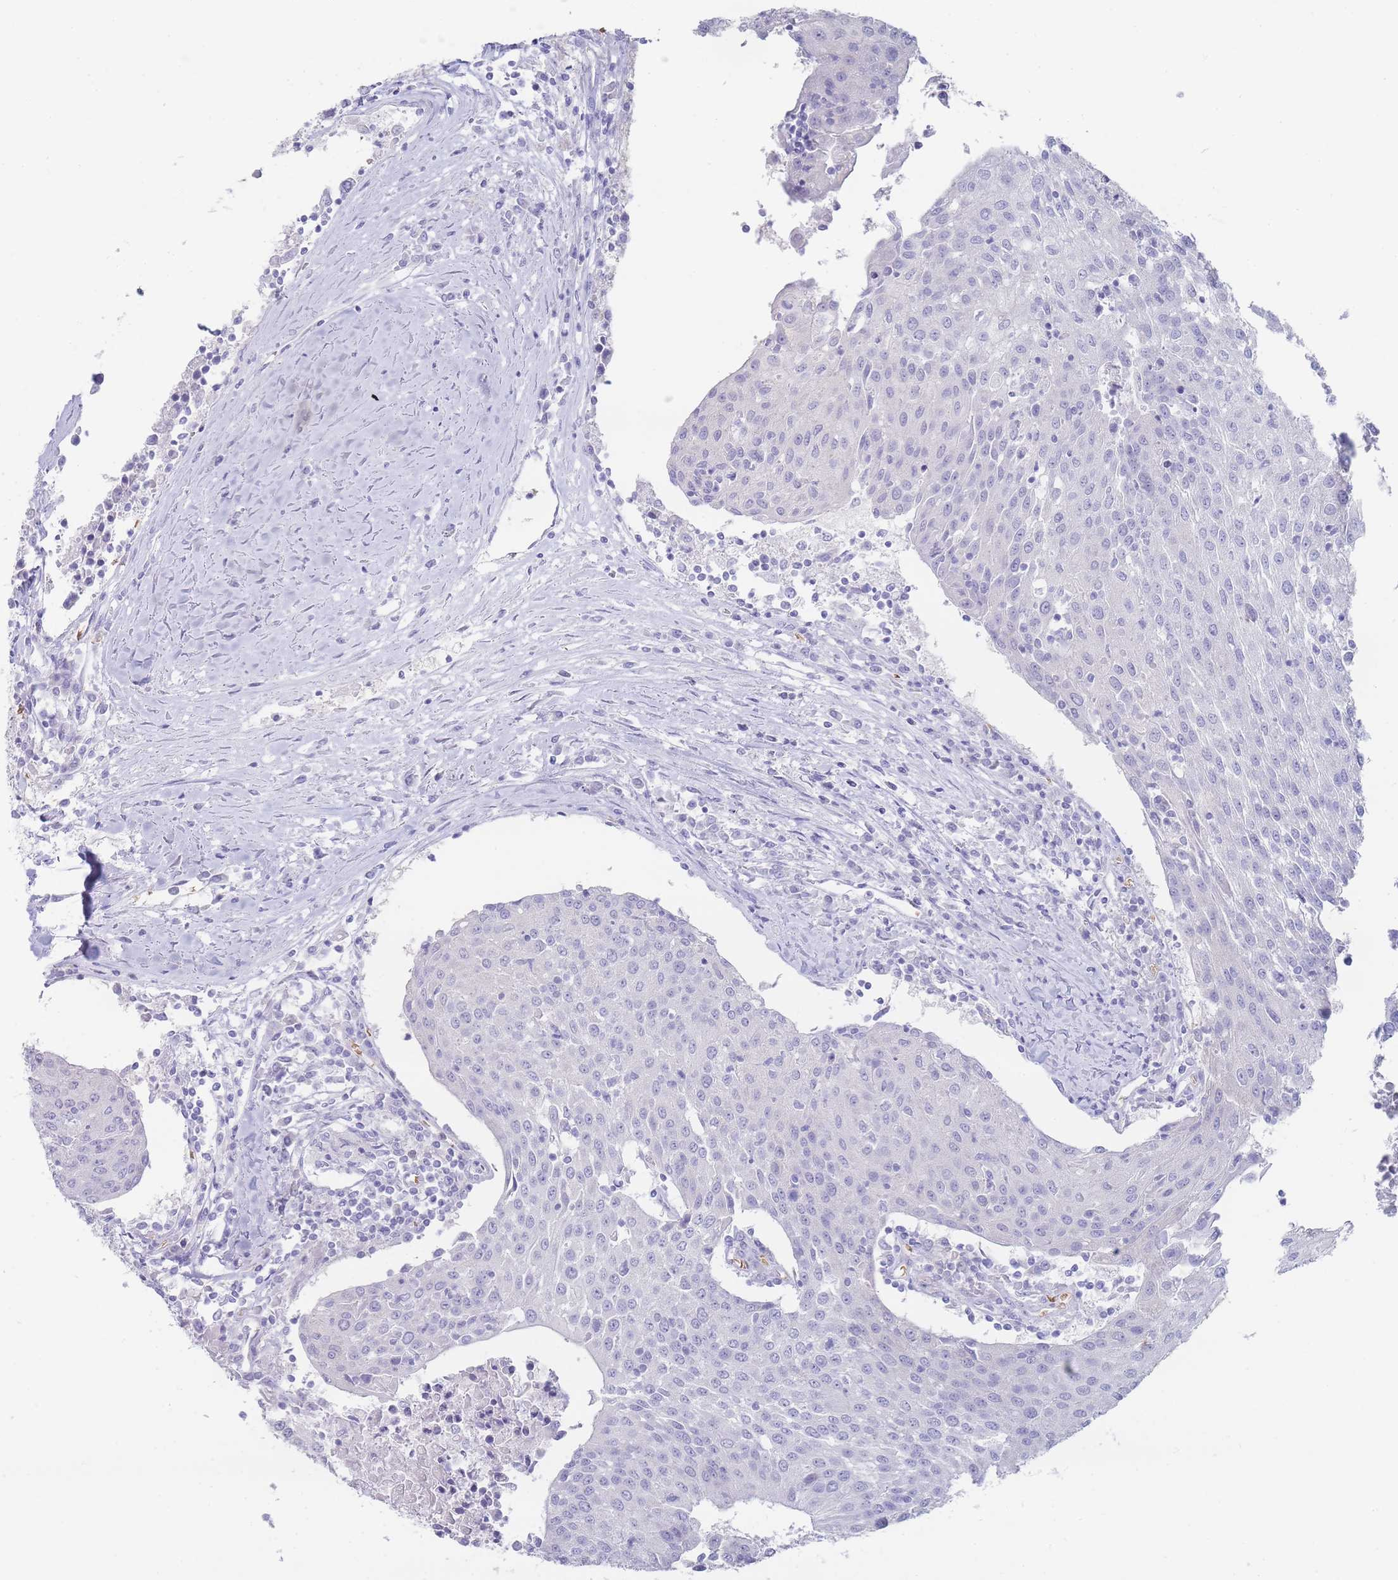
{"staining": {"intensity": "negative", "quantity": "none", "location": "none"}, "tissue": "urothelial cancer", "cell_type": "Tumor cells", "image_type": "cancer", "snomed": [{"axis": "morphology", "description": "Urothelial carcinoma, High grade"}, {"axis": "topography", "description": "Urinary bladder"}], "caption": "Image shows no significant protein positivity in tumor cells of urothelial cancer. Nuclei are stained in blue.", "gene": "HBG2", "patient": {"sex": "female", "age": 85}}